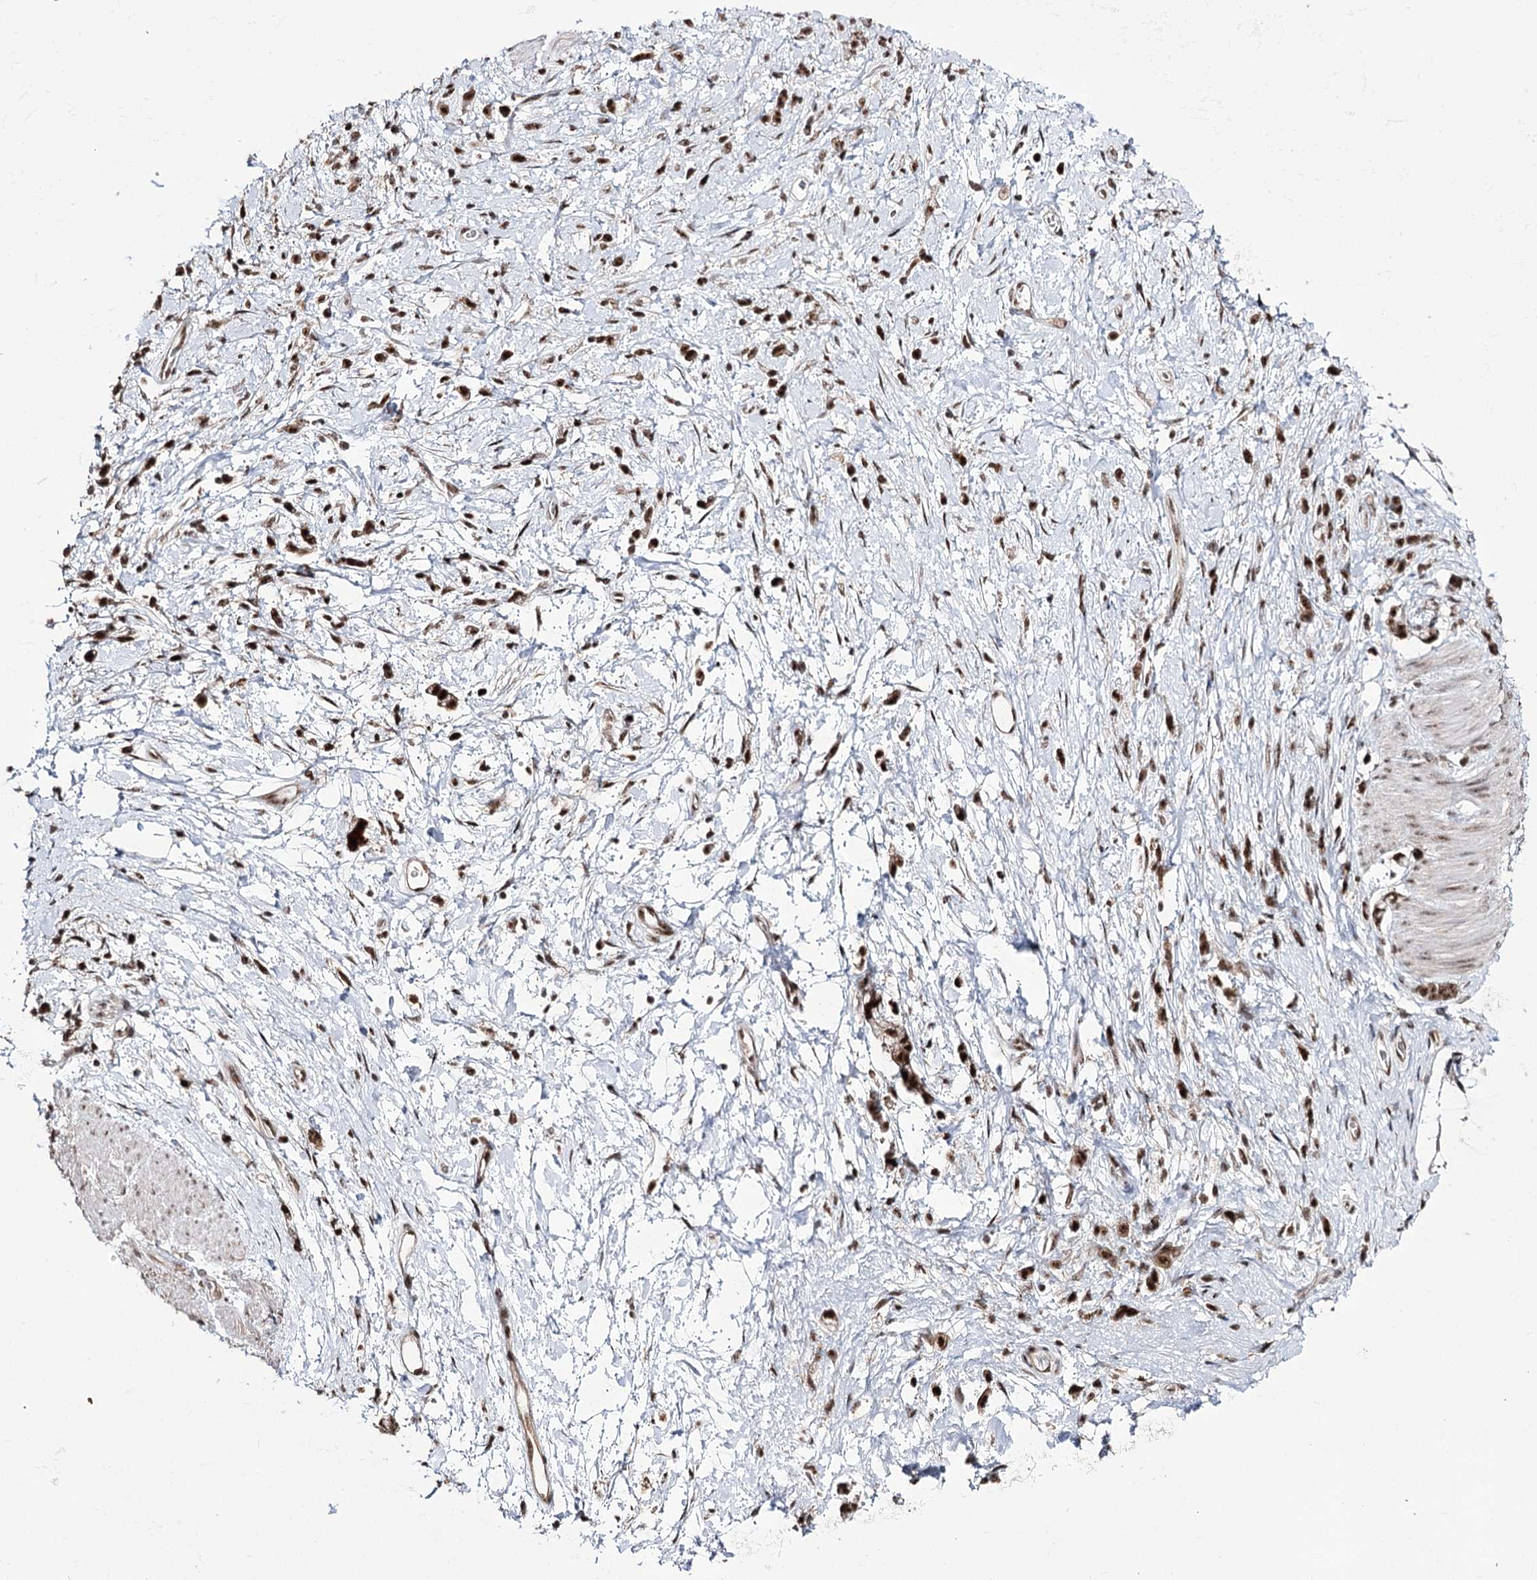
{"staining": {"intensity": "strong", "quantity": ">75%", "location": "nuclear"}, "tissue": "stomach cancer", "cell_type": "Tumor cells", "image_type": "cancer", "snomed": [{"axis": "morphology", "description": "Adenocarcinoma, NOS"}, {"axis": "topography", "description": "Stomach"}], "caption": "A brown stain shows strong nuclear staining of a protein in human stomach cancer tumor cells.", "gene": "PRPF40A", "patient": {"sex": "female", "age": 60}}